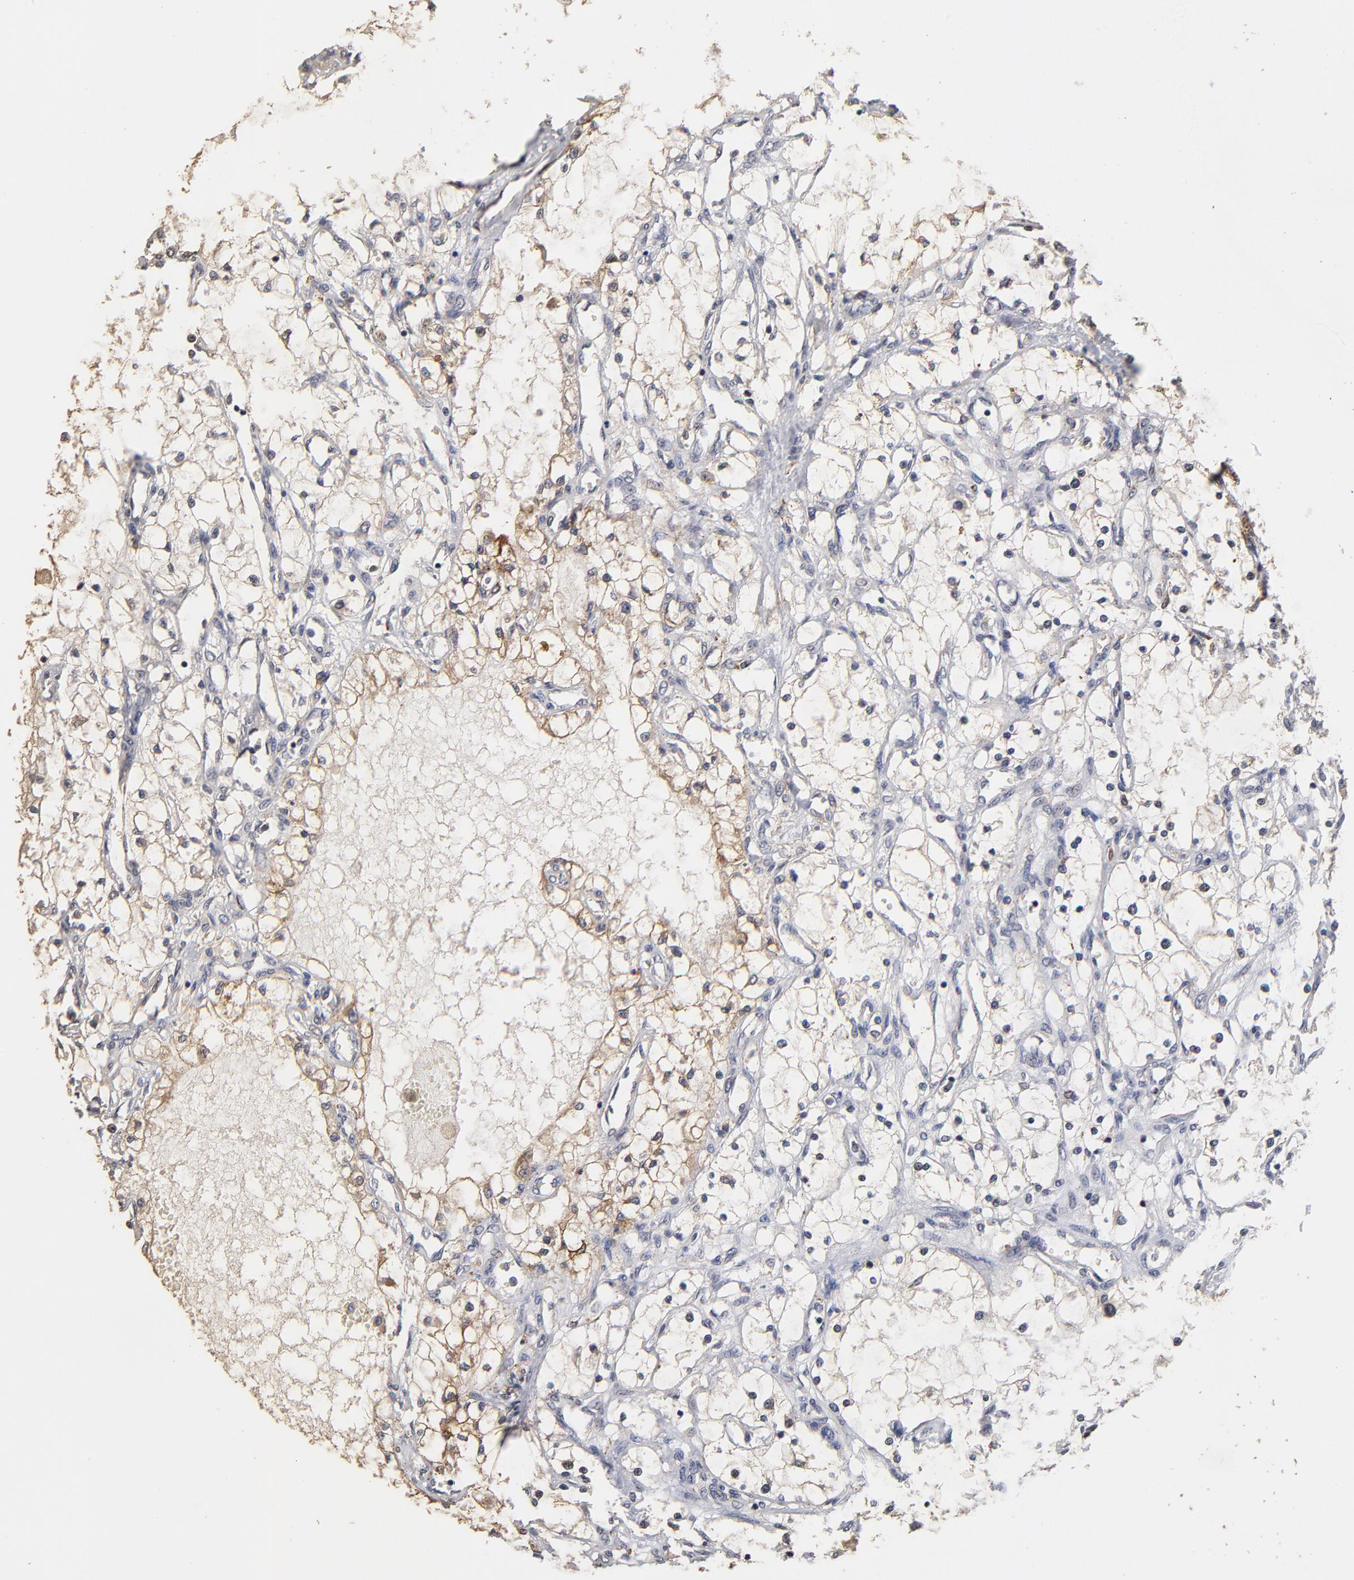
{"staining": {"intensity": "negative", "quantity": "none", "location": "none"}, "tissue": "renal cancer", "cell_type": "Tumor cells", "image_type": "cancer", "snomed": [{"axis": "morphology", "description": "Adenocarcinoma, NOS"}, {"axis": "topography", "description": "Kidney"}], "caption": "There is no significant positivity in tumor cells of renal cancer (adenocarcinoma).", "gene": "ASB8", "patient": {"sex": "male", "age": 61}}